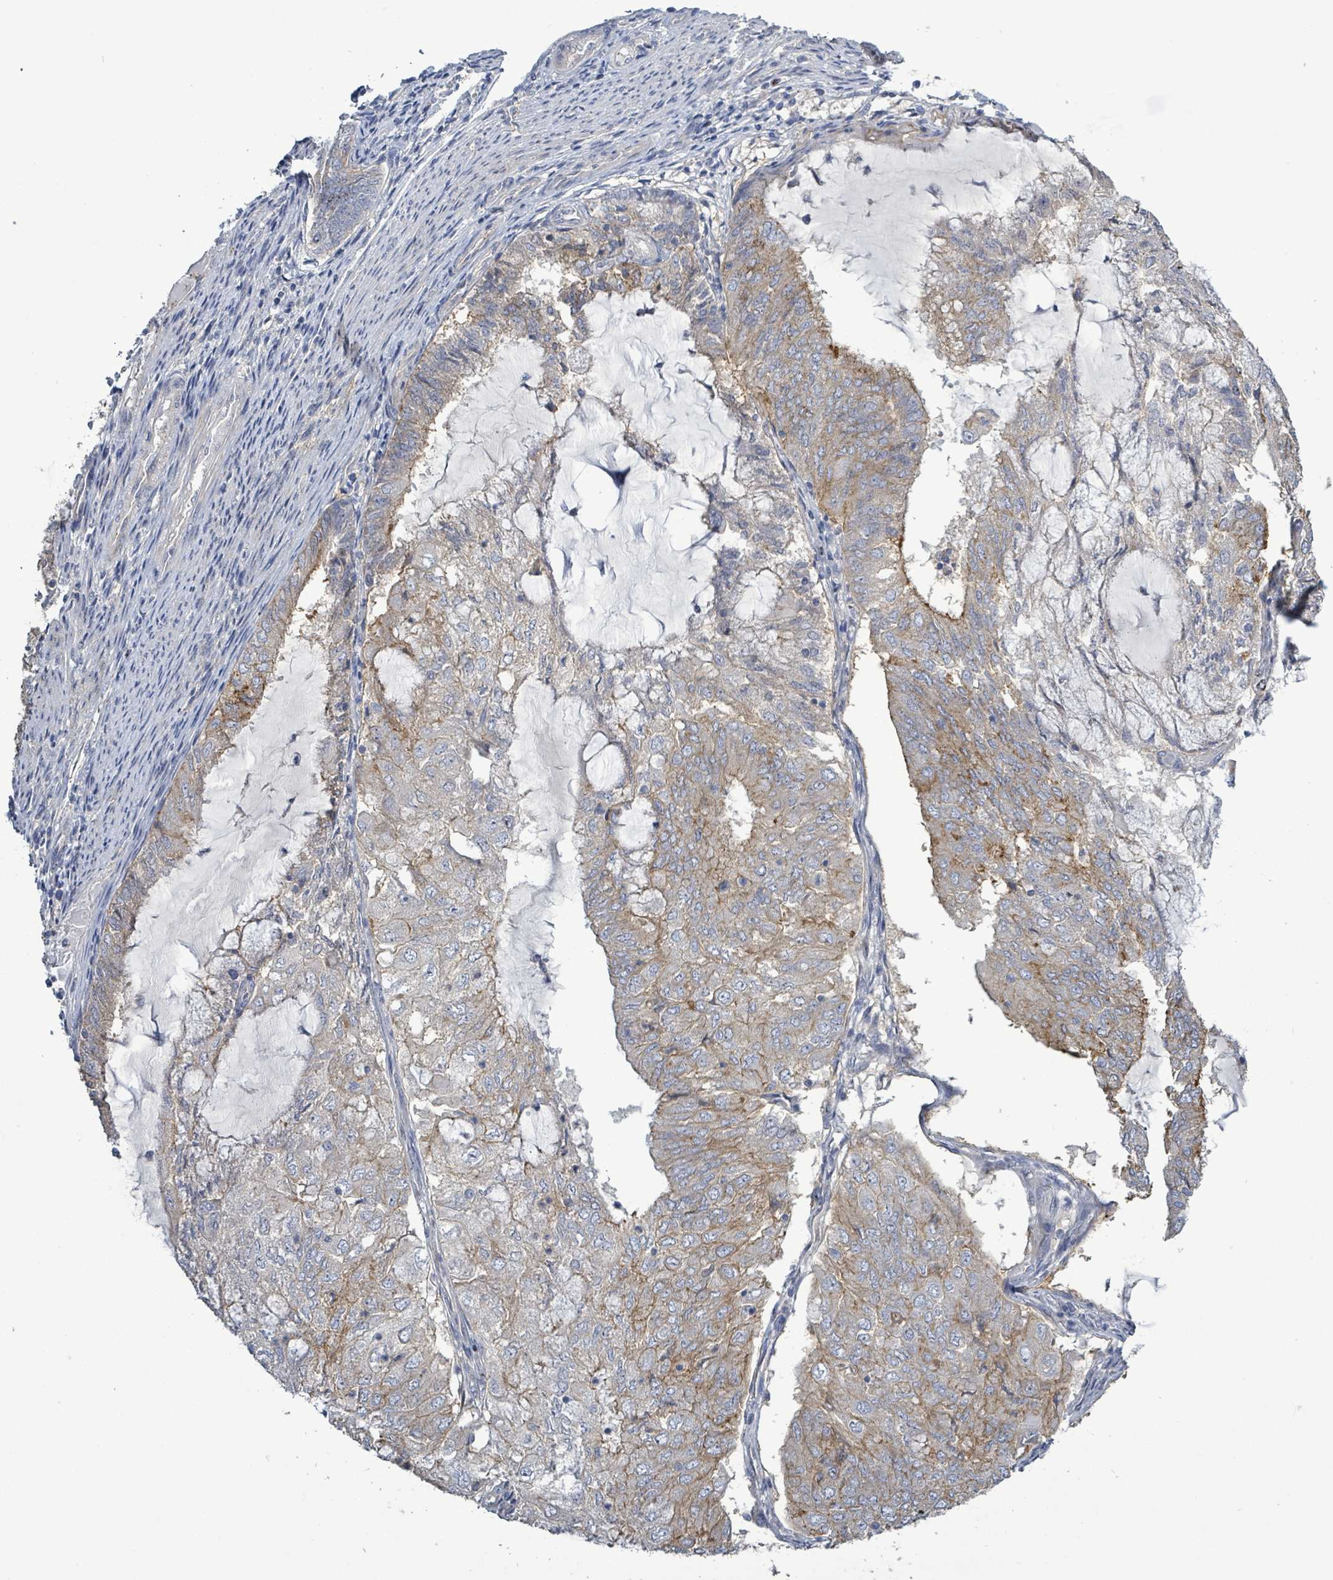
{"staining": {"intensity": "moderate", "quantity": "25%-75%", "location": "cytoplasmic/membranous"}, "tissue": "endometrial cancer", "cell_type": "Tumor cells", "image_type": "cancer", "snomed": [{"axis": "morphology", "description": "Adenocarcinoma, NOS"}, {"axis": "topography", "description": "Endometrium"}], "caption": "Protein expression analysis of endometrial adenocarcinoma reveals moderate cytoplasmic/membranous positivity in about 25%-75% of tumor cells.", "gene": "KRAS", "patient": {"sex": "female", "age": 81}}